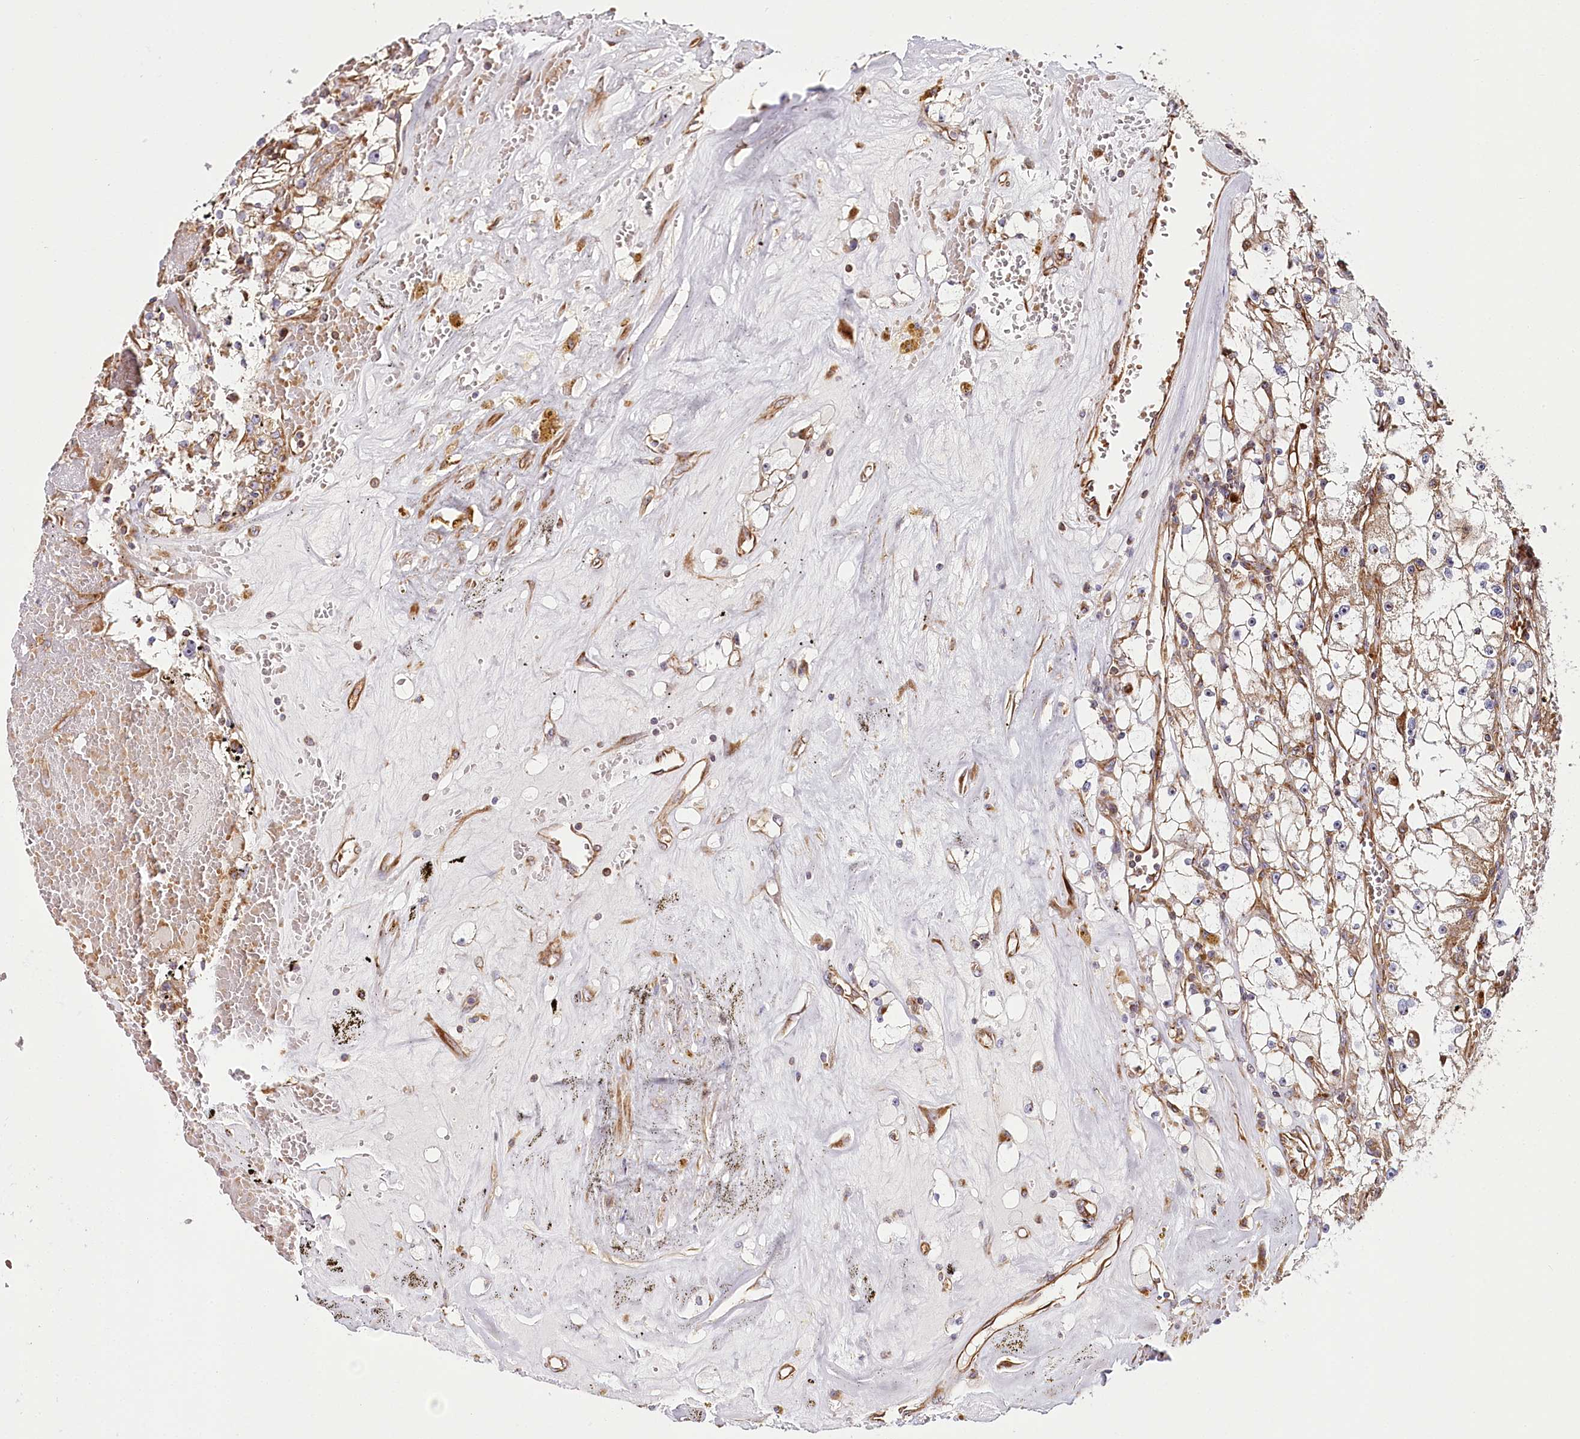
{"staining": {"intensity": "weak", "quantity": "<25%", "location": "cytoplasmic/membranous"}, "tissue": "renal cancer", "cell_type": "Tumor cells", "image_type": "cancer", "snomed": [{"axis": "morphology", "description": "Adenocarcinoma, NOS"}, {"axis": "topography", "description": "Kidney"}], "caption": "This is an immunohistochemistry histopathology image of renal cancer (adenocarcinoma). There is no positivity in tumor cells.", "gene": "THUMPD3", "patient": {"sex": "male", "age": 56}}